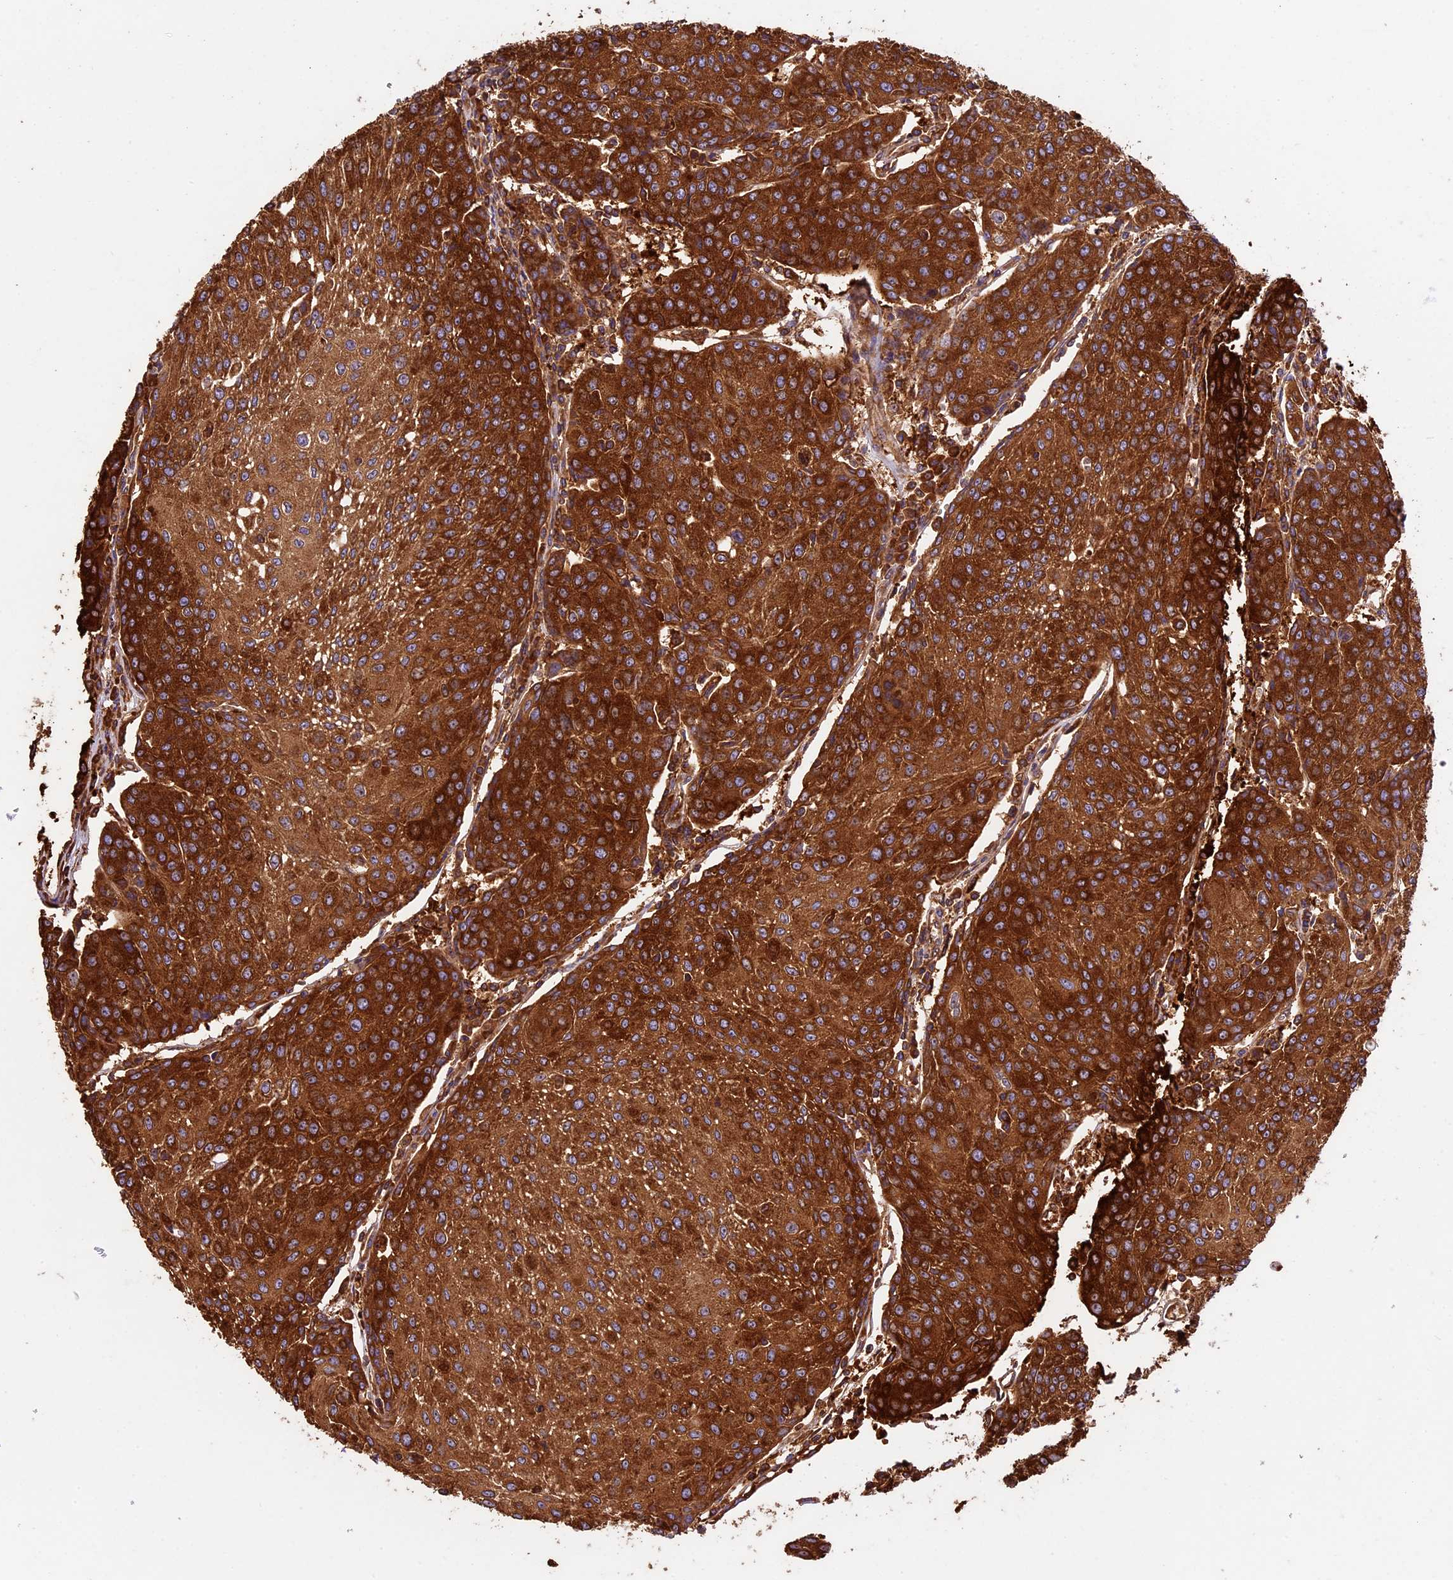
{"staining": {"intensity": "strong", "quantity": ">75%", "location": "cytoplasmic/membranous"}, "tissue": "urothelial cancer", "cell_type": "Tumor cells", "image_type": "cancer", "snomed": [{"axis": "morphology", "description": "Urothelial carcinoma, High grade"}, {"axis": "topography", "description": "Urinary bladder"}], "caption": "DAB (3,3'-diaminobenzidine) immunohistochemical staining of urothelial carcinoma (high-grade) exhibits strong cytoplasmic/membranous protein staining in approximately >75% of tumor cells.", "gene": "KARS1", "patient": {"sex": "female", "age": 85}}